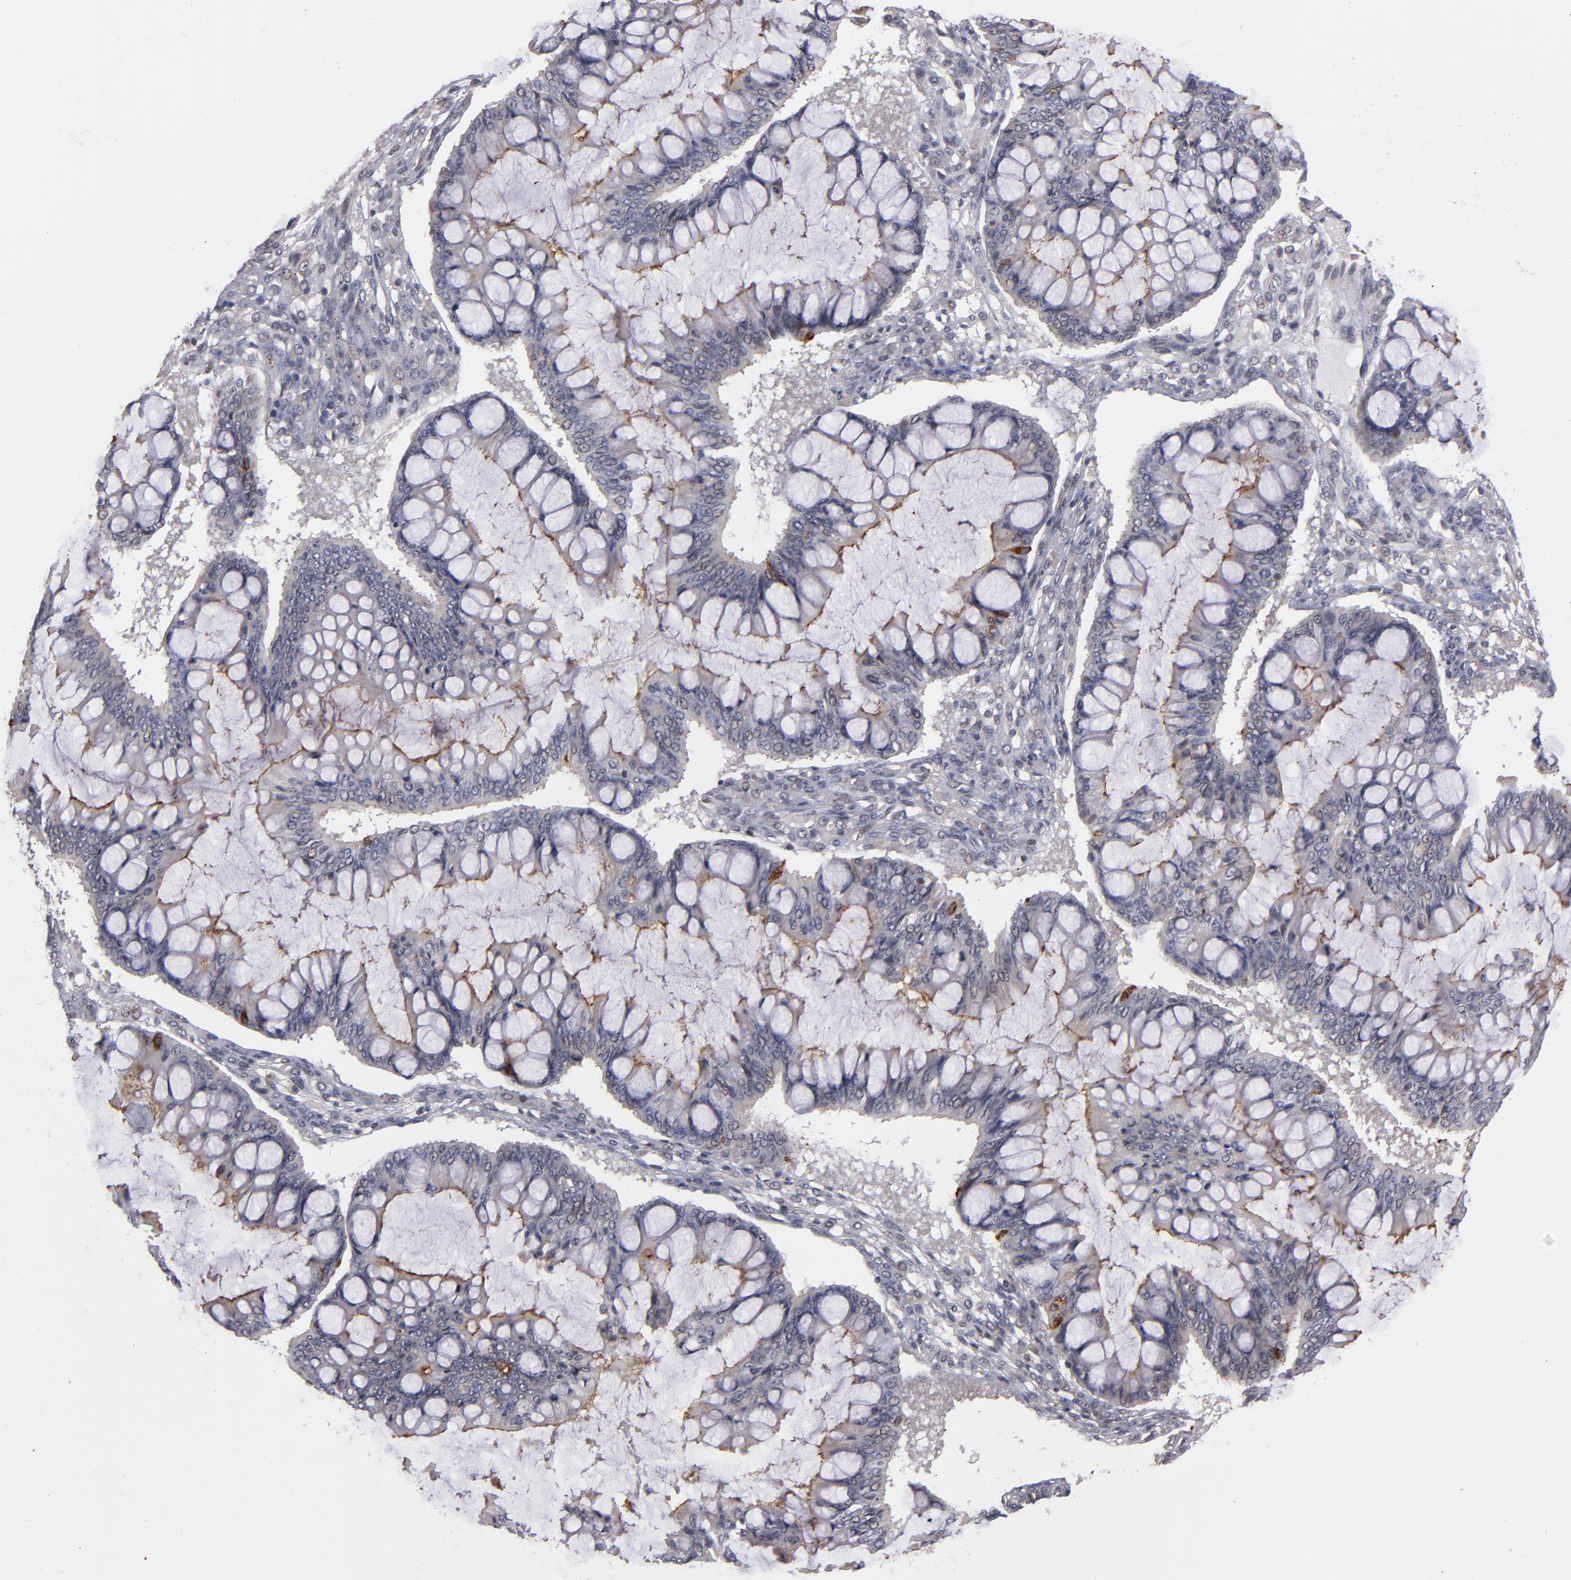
{"staining": {"intensity": "weak", "quantity": ">75%", "location": "cytoplasmic/membranous"}, "tissue": "ovarian cancer", "cell_type": "Tumor cells", "image_type": "cancer", "snomed": [{"axis": "morphology", "description": "Cystadenocarcinoma, mucinous, NOS"}, {"axis": "topography", "description": "Ovary"}], "caption": "A histopathology image of mucinous cystadenocarcinoma (ovarian) stained for a protein exhibits weak cytoplasmic/membranous brown staining in tumor cells.", "gene": "STX3", "patient": {"sex": "female", "age": 73}}